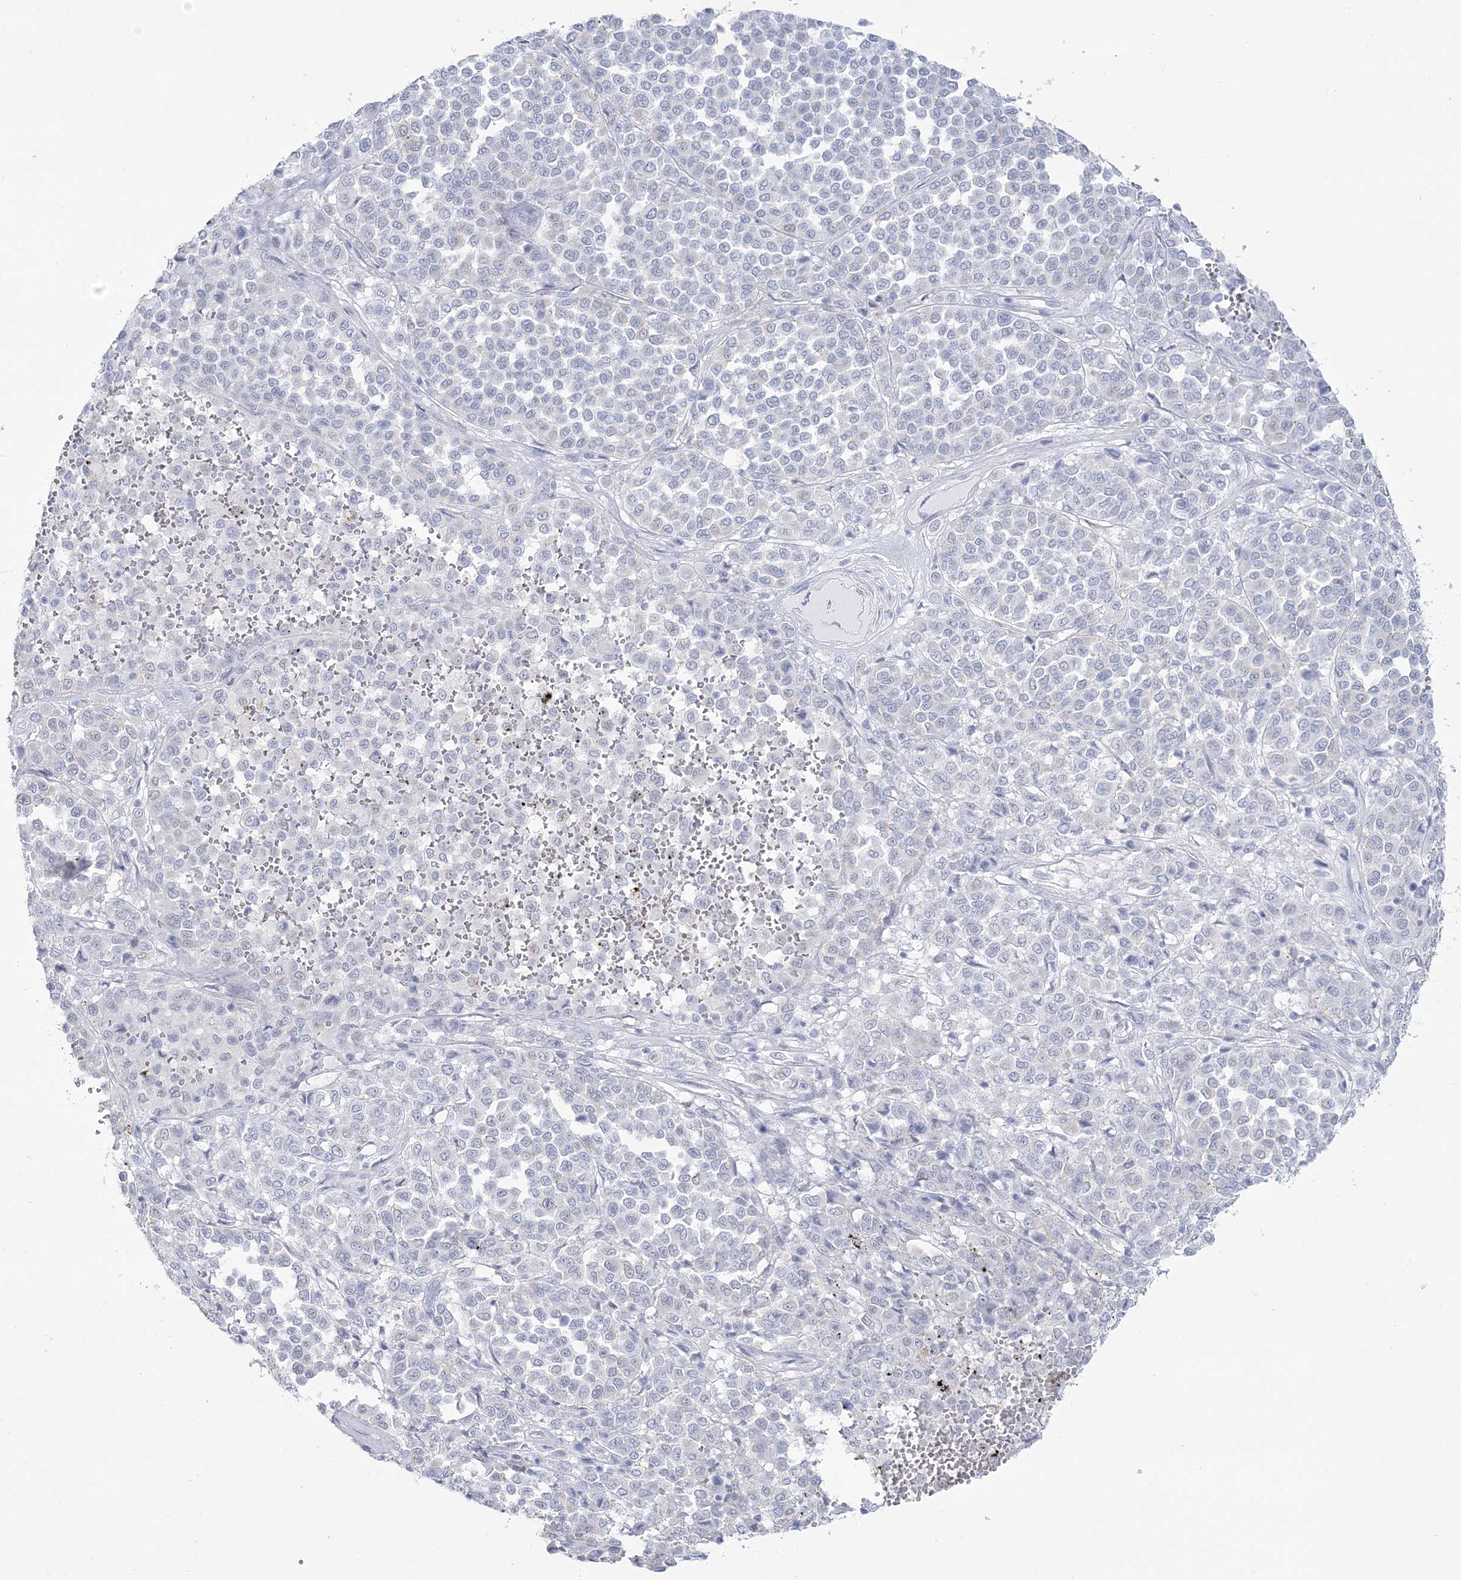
{"staining": {"intensity": "negative", "quantity": "none", "location": "none"}, "tissue": "melanoma", "cell_type": "Tumor cells", "image_type": "cancer", "snomed": [{"axis": "morphology", "description": "Malignant melanoma, Metastatic site"}, {"axis": "topography", "description": "Pancreas"}], "caption": "Micrograph shows no protein expression in tumor cells of melanoma tissue. Brightfield microscopy of IHC stained with DAB (brown) and hematoxylin (blue), captured at high magnification.", "gene": "ZNF843", "patient": {"sex": "female", "age": 30}}